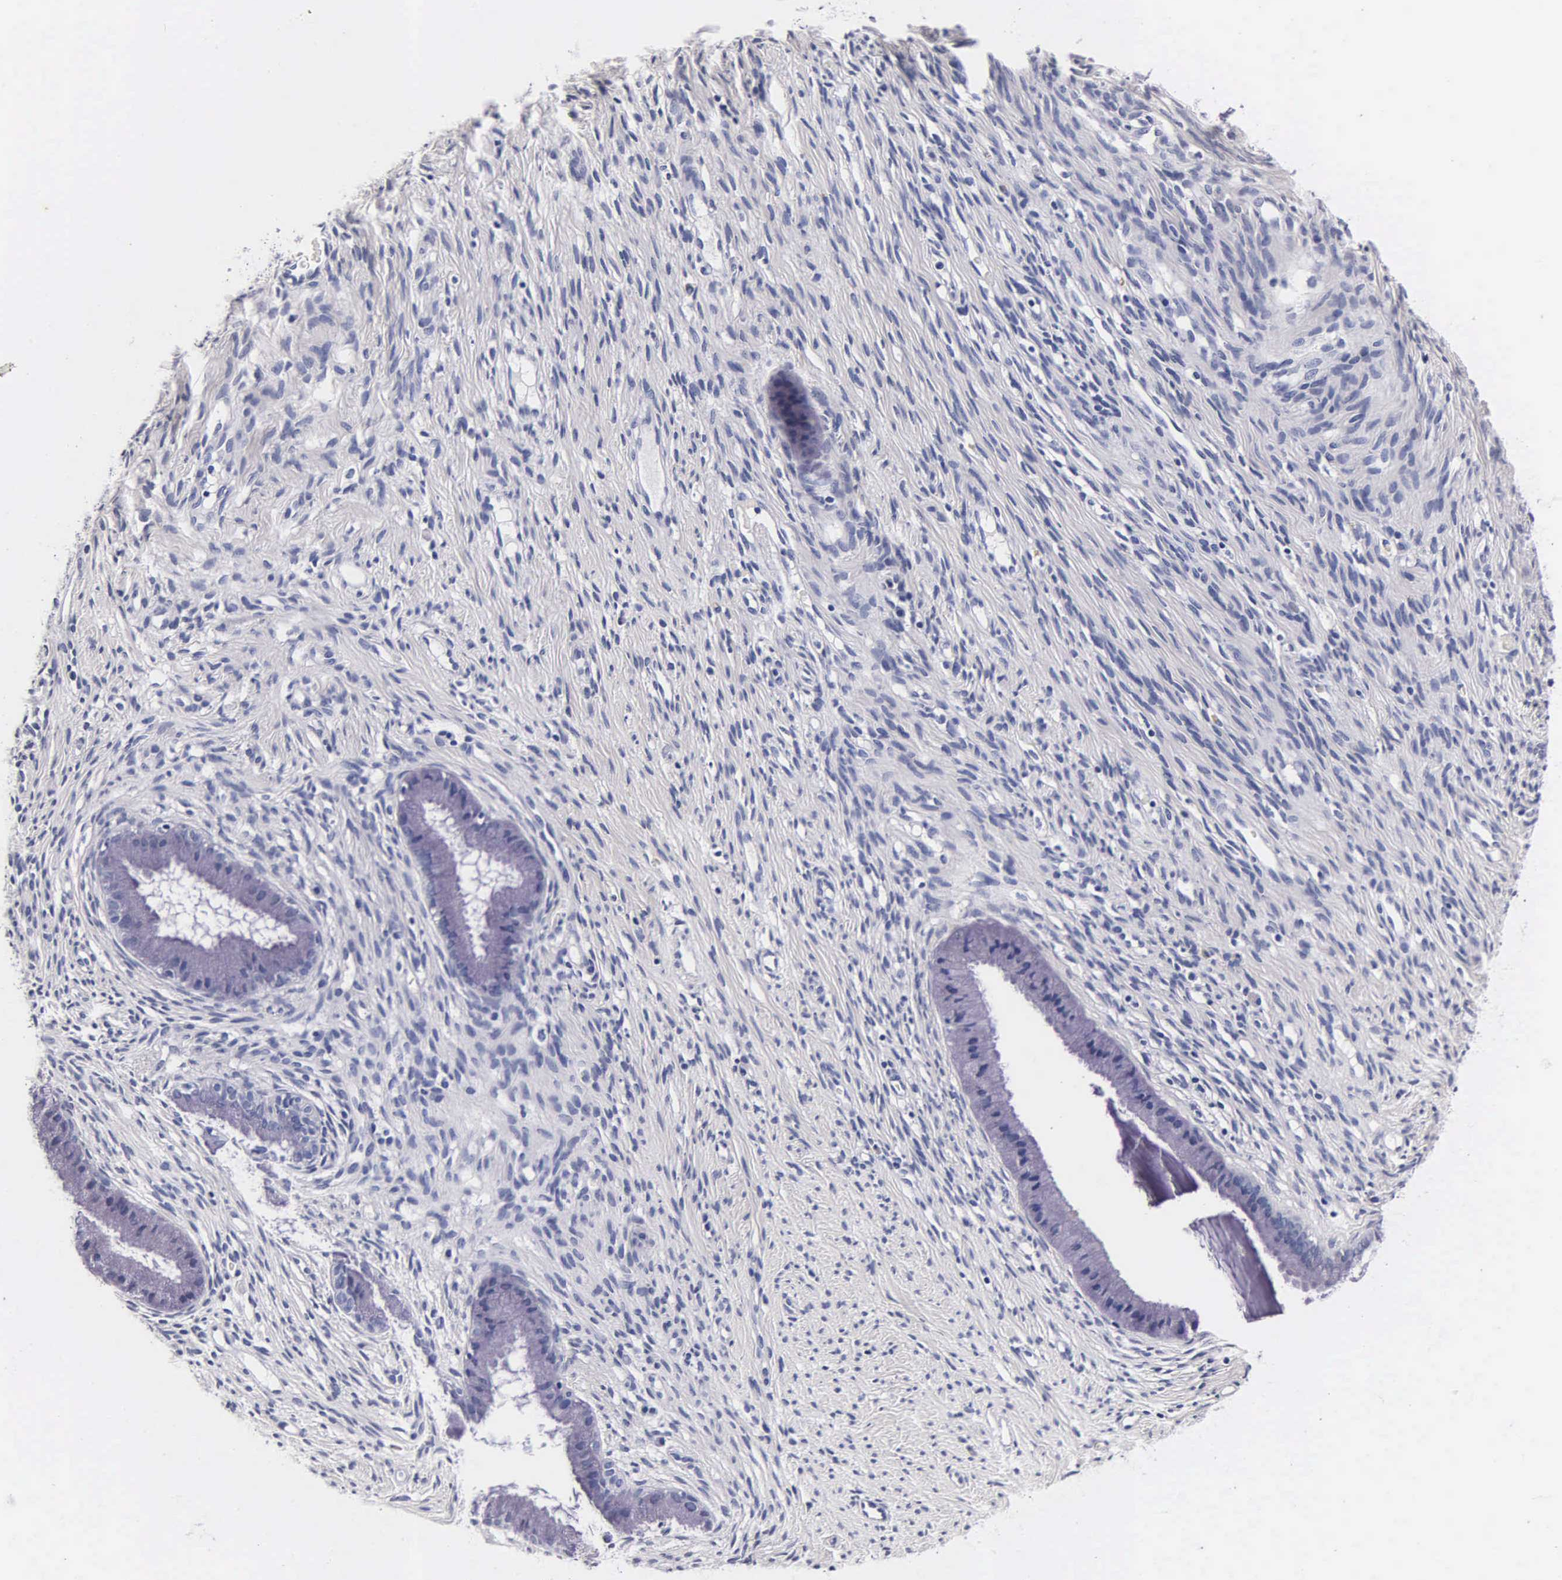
{"staining": {"intensity": "negative", "quantity": "none", "location": "none"}, "tissue": "cervix", "cell_type": "Glandular cells", "image_type": "normal", "snomed": [{"axis": "morphology", "description": "Normal tissue, NOS"}, {"axis": "topography", "description": "Cervix"}], "caption": "IHC image of unremarkable cervix: human cervix stained with DAB (3,3'-diaminobenzidine) displays no significant protein expression in glandular cells.", "gene": "MB", "patient": {"sex": "female", "age": 82}}